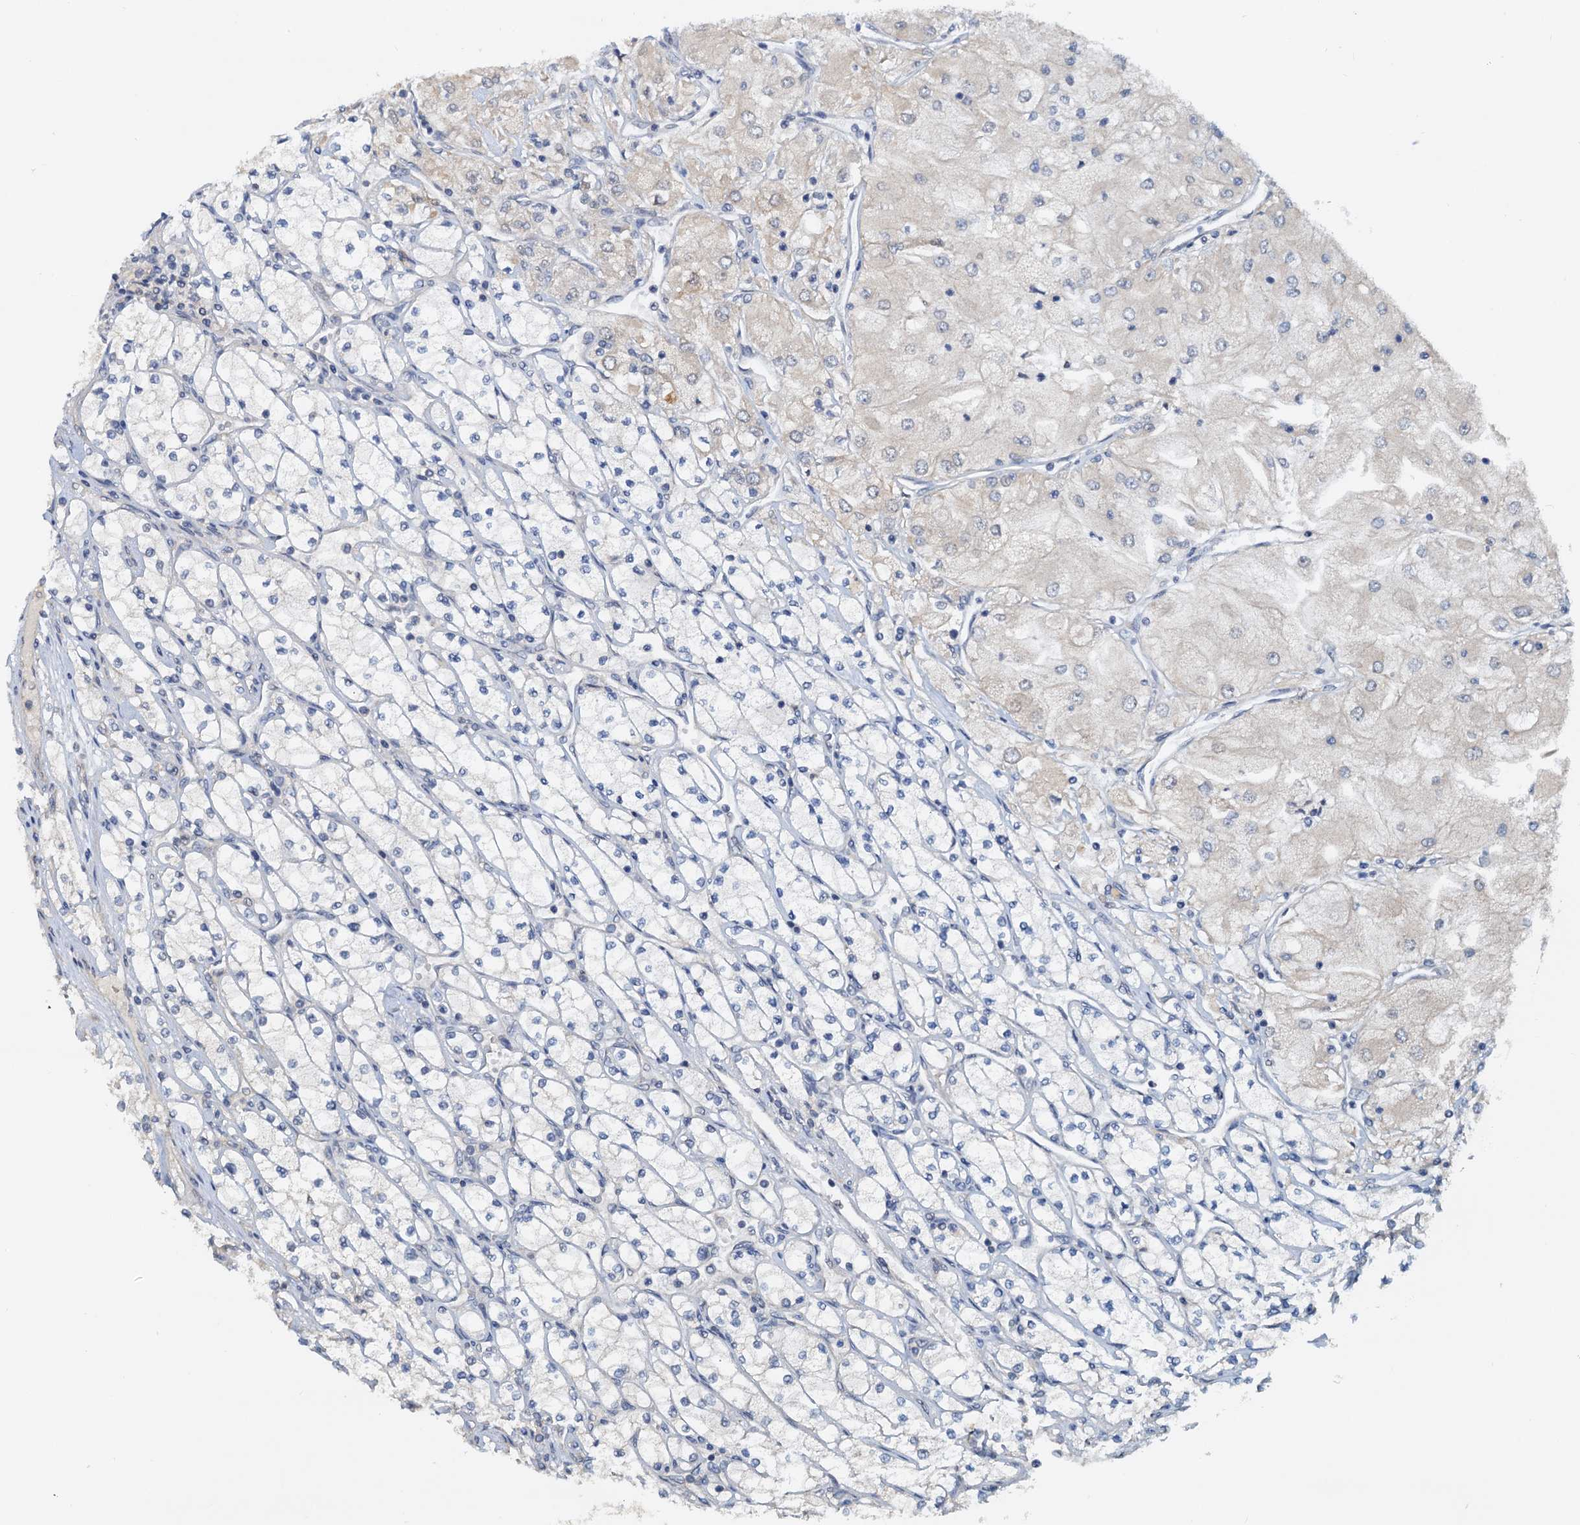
{"staining": {"intensity": "negative", "quantity": "none", "location": "none"}, "tissue": "renal cancer", "cell_type": "Tumor cells", "image_type": "cancer", "snomed": [{"axis": "morphology", "description": "Adenocarcinoma, NOS"}, {"axis": "topography", "description": "Kidney"}], "caption": "Human renal cancer (adenocarcinoma) stained for a protein using immunohistochemistry displays no expression in tumor cells.", "gene": "PTGES3", "patient": {"sex": "male", "age": 80}}